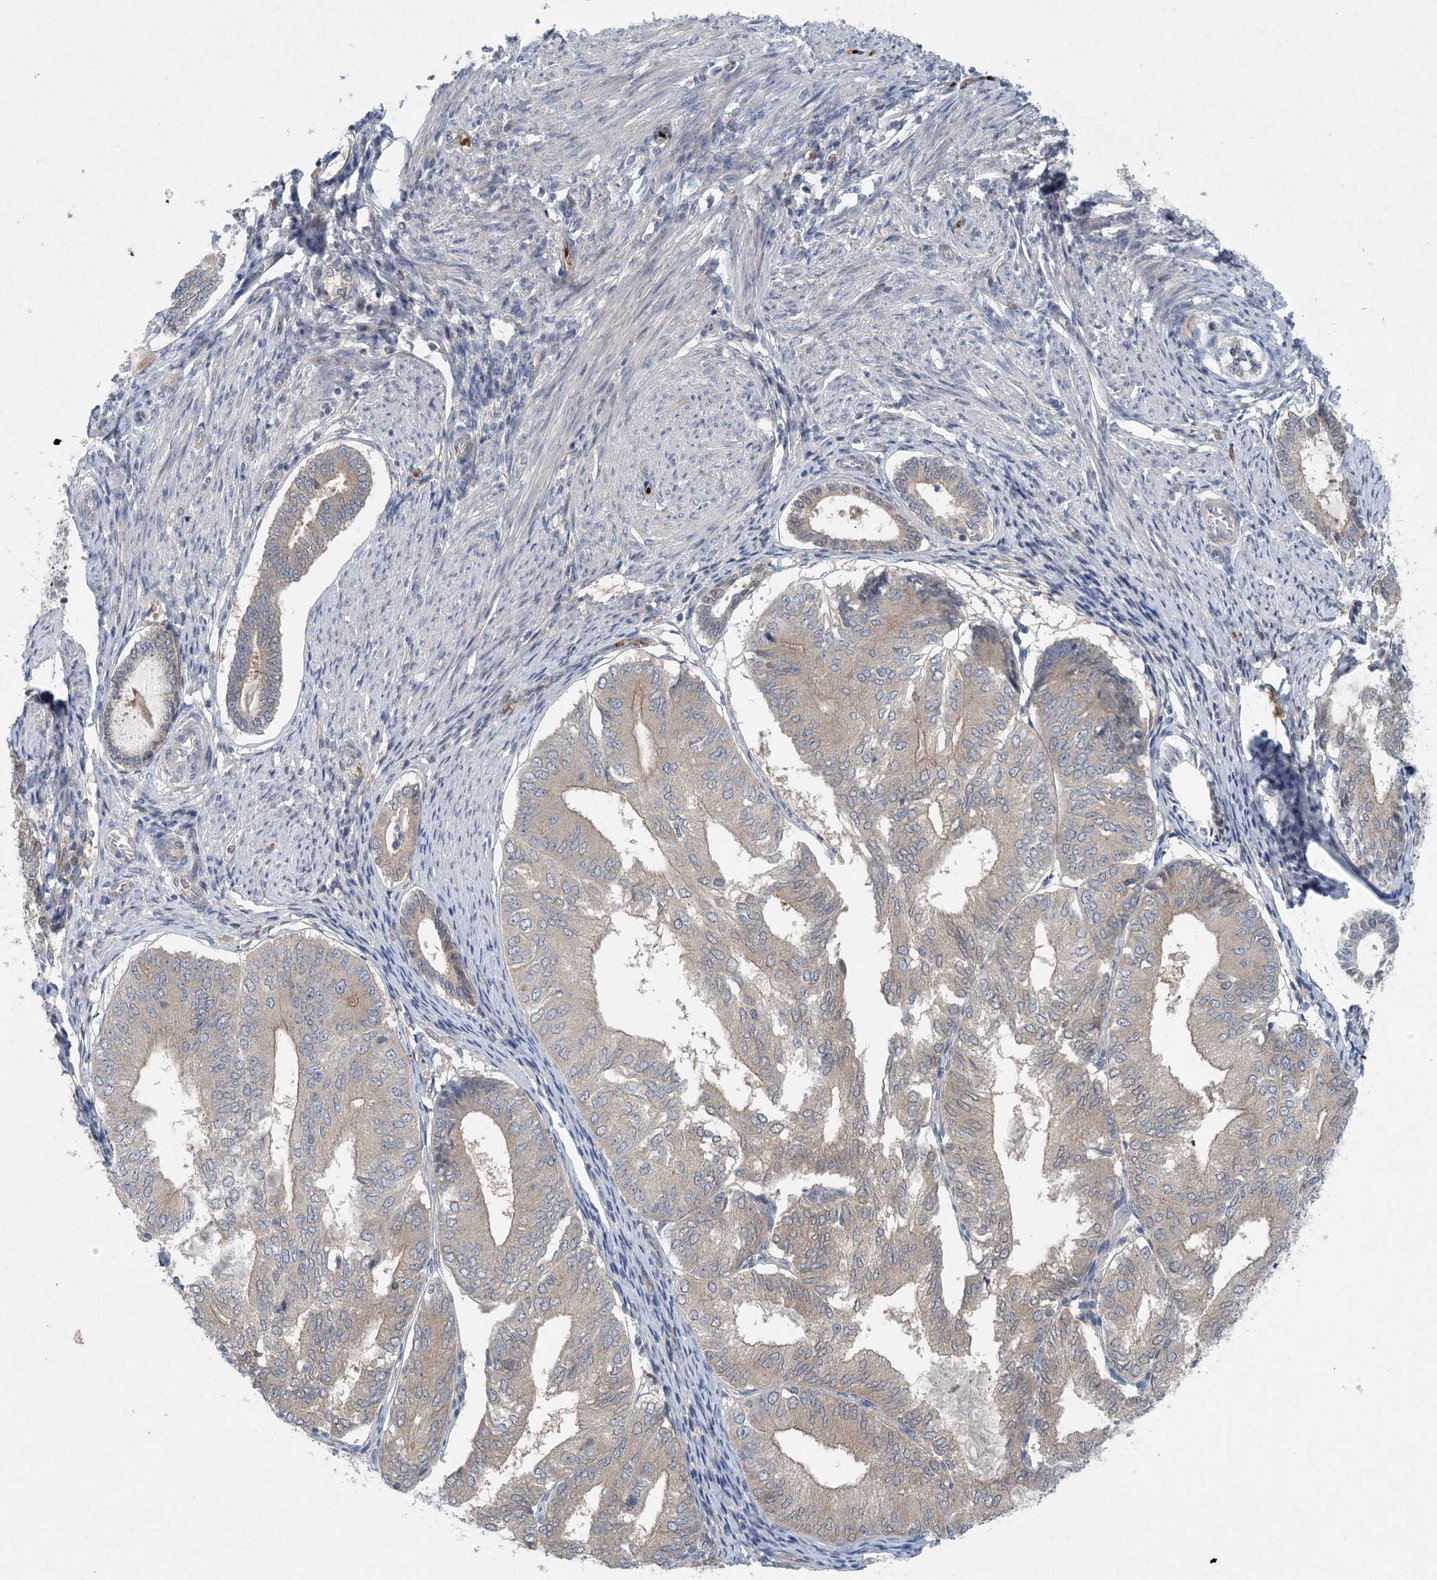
{"staining": {"intensity": "weak", "quantity": "25%-75%", "location": "cytoplasmic/membranous"}, "tissue": "endometrial cancer", "cell_type": "Tumor cells", "image_type": "cancer", "snomed": [{"axis": "morphology", "description": "Adenocarcinoma, NOS"}, {"axis": "topography", "description": "Endometrium"}], "caption": "This is an image of immunohistochemistry (IHC) staining of endometrial adenocarcinoma, which shows weak positivity in the cytoplasmic/membranous of tumor cells.", "gene": "HIKESHI", "patient": {"sex": "female", "age": 81}}